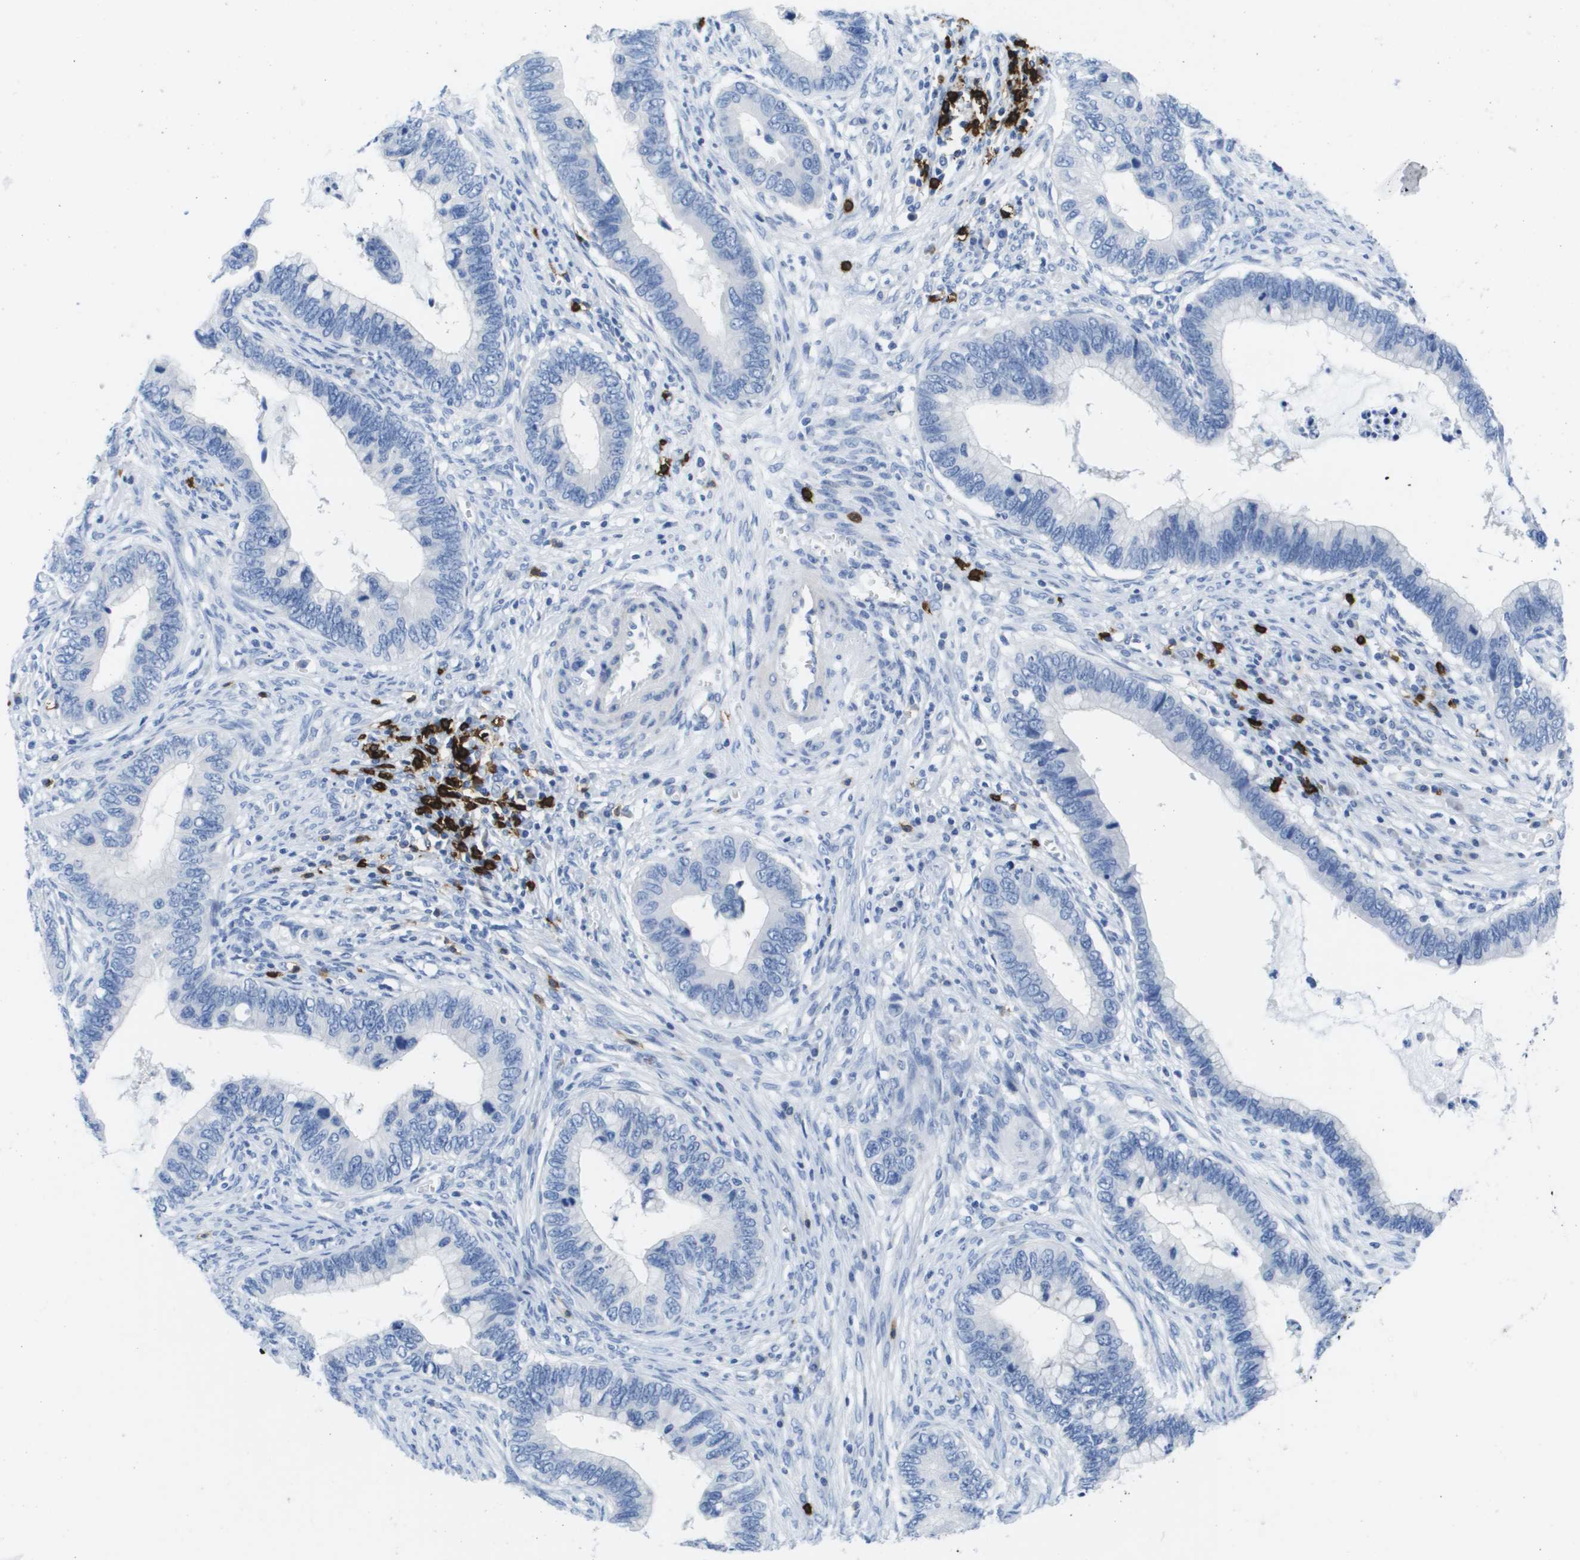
{"staining": {"intensity": "negative", "quantity": "none", "location": "none"}, "tissue": "cervical cancer", "cell_type": "Tumor cells", "image_type": "cancer", "snomed": [{"axis": "morphology", "description": "Adenocarcinoma, NOS"}, {"axis": "topography", "description": "Cervix"}], "caption": "Cervical cancer (adenocarcinoma) stained for a protein using immunohistochemistry (IHC) exhibits no staining tumor cells.", "gene": "MS4A1", "patient": {"sex": "female", "age": 44}}